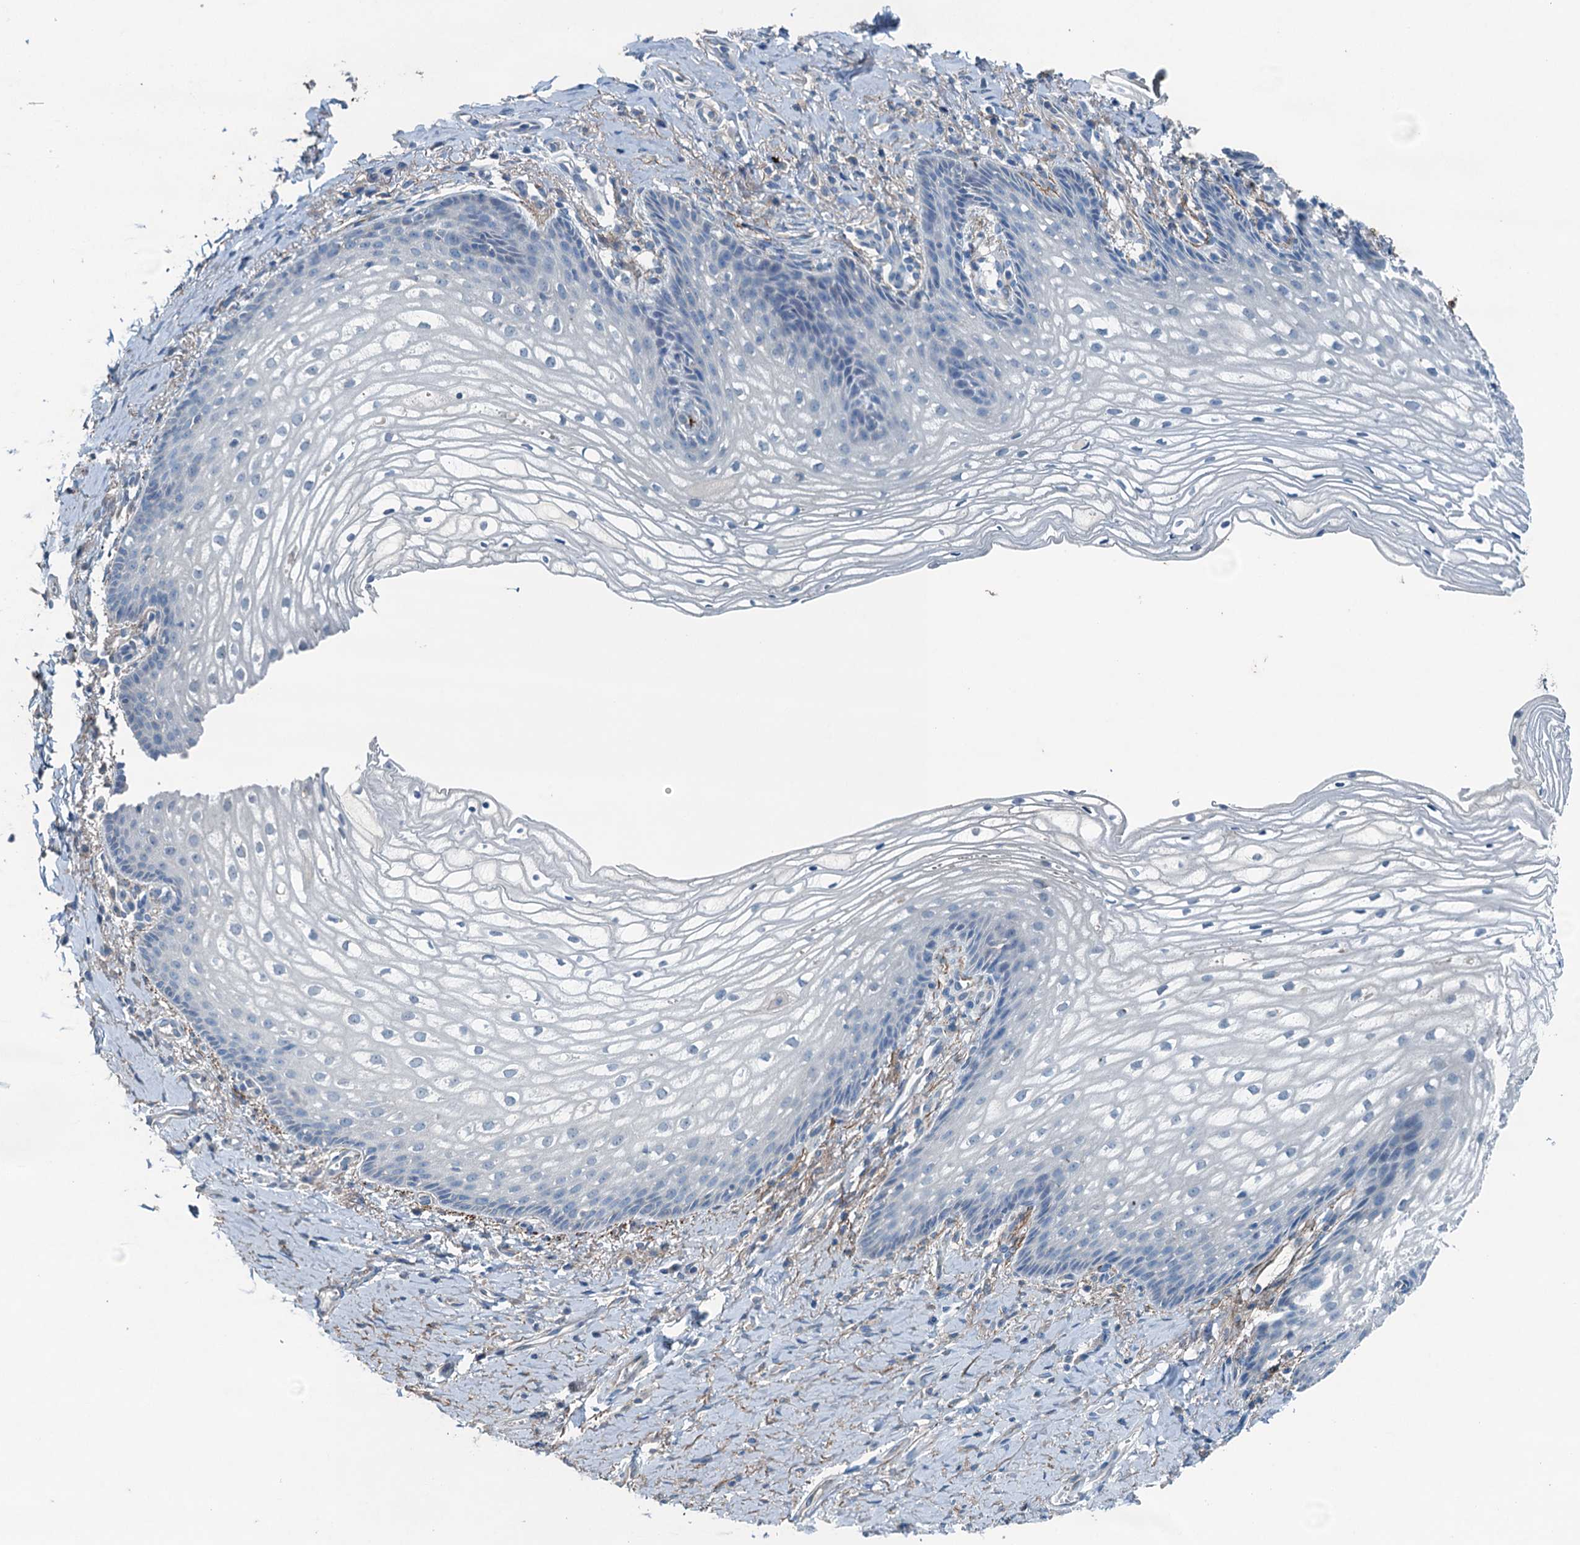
{"staining": {"intensity": "negative", "quantity": "none", "location": "none"}, "tissue": "vagina", "cell_type": "Squamous epithelial cells", "image_type": "normal", "snomed": [{"axis": "morphology", "description": "Normal tissue, NOS"}, {"axis": "topography", "description": "Vagina"}], "caption": "The histopathology image reveals no staining of squamous epithelial cells in normal vagina.", "gene": "CBLIF", "patient": {"sex": "female", "age": 60}}